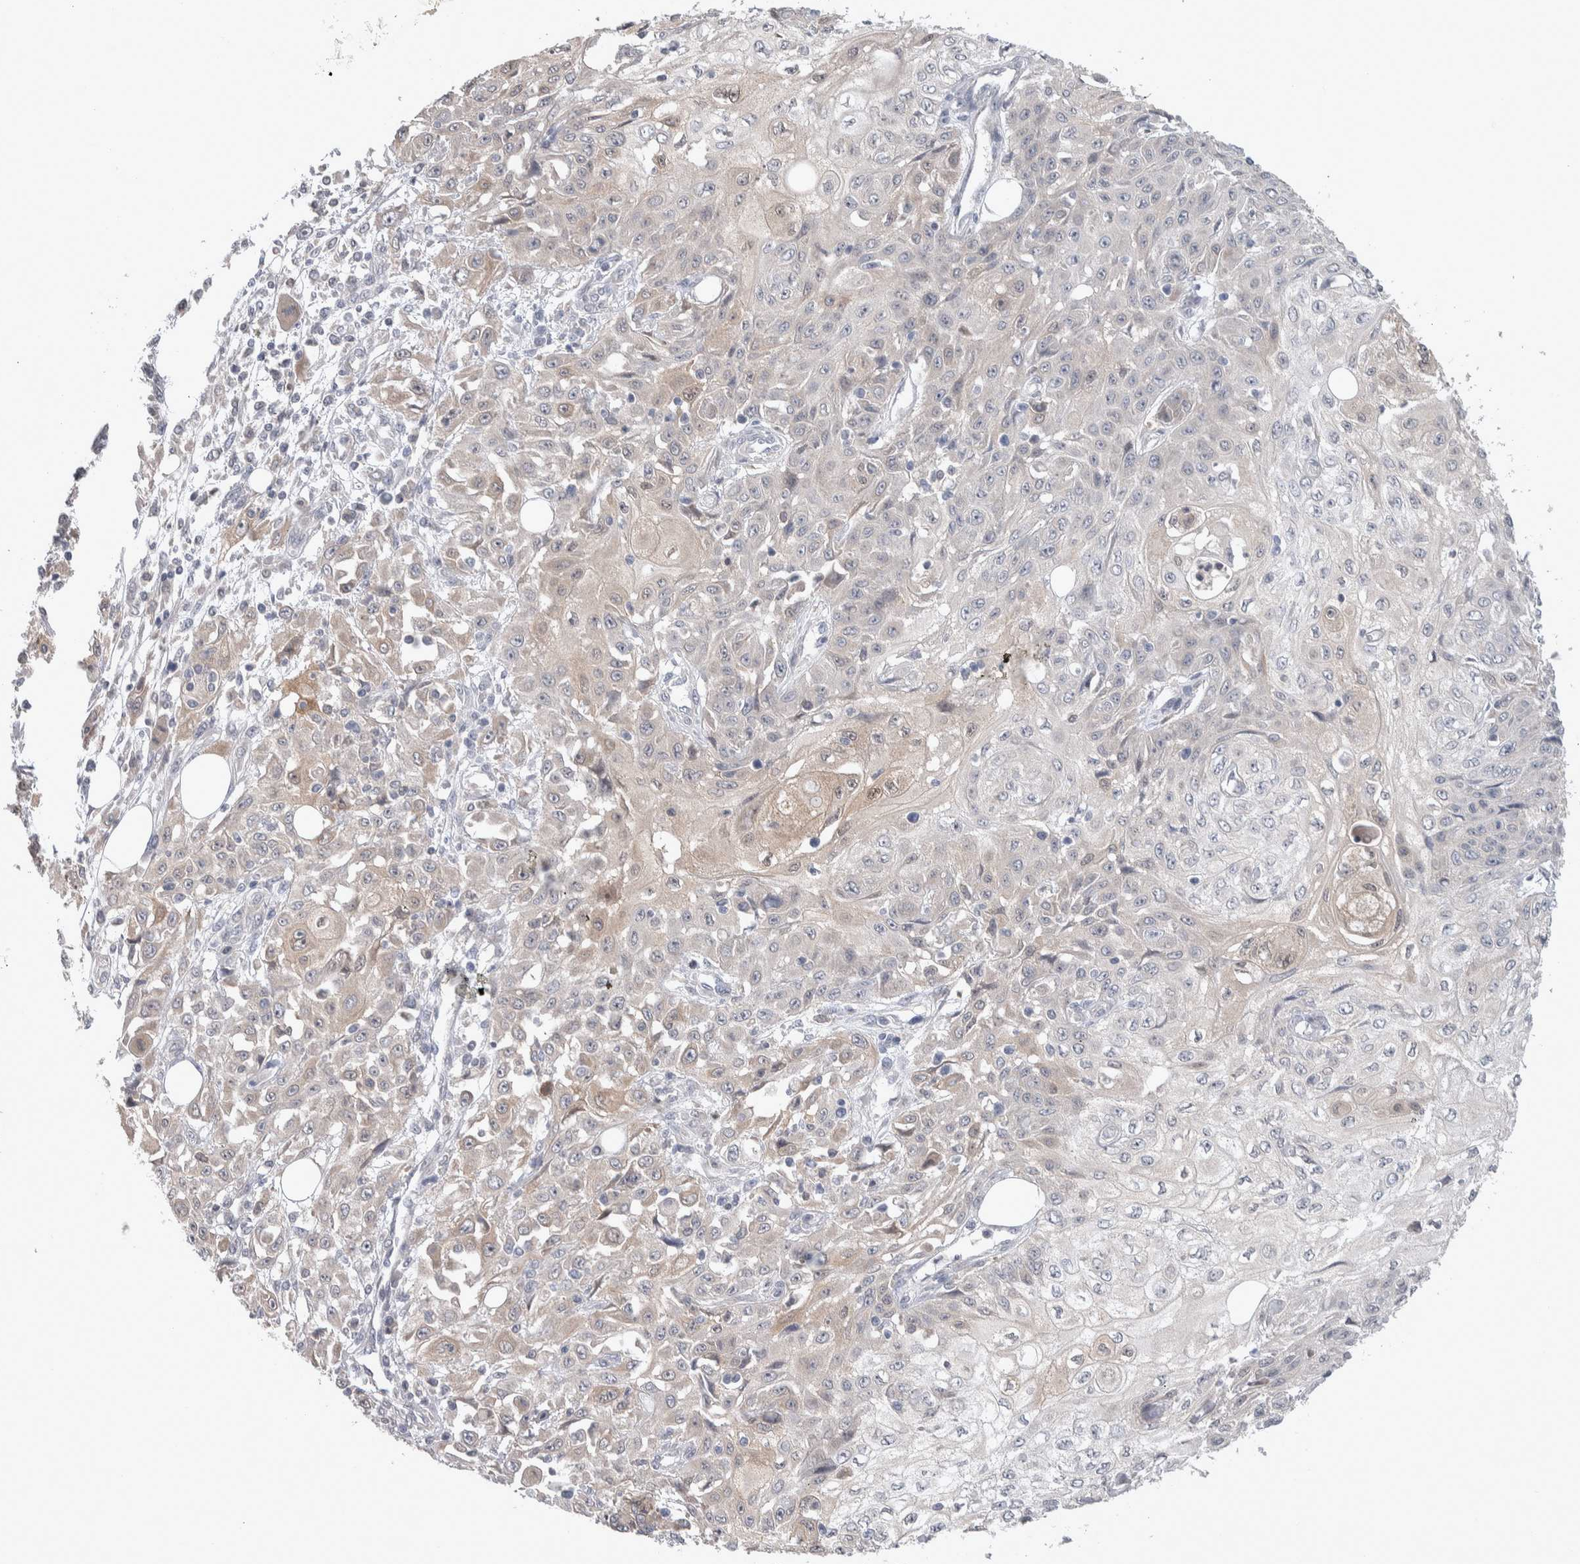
{"staining": {"intensity": "weak", "quantity": "25%-75%", "location": "cytoplasmic/membranous"}, "tissue": "skin cancer", "cell_type": "Tumor cells", "image_type": "cancer", "snomed": [{"axis": "morphology", "description": "Squamous cell carcinoma, NOS"}, {"axis": "morphology", "description": "Squamous cell carcinoma, metastatic, NOS"}, {"axis": "topography", "description": "Skin"}, {"axis": "topography", "description": "Lymph node"}], "caption": "Protein staining of skin cancer tissue shows weak cytoplasmic/membranous positivity in approximately 25%-75% of tumor cells.", "gene": "HTATIP2", "patient": {"sex": "male", "age": 75}}